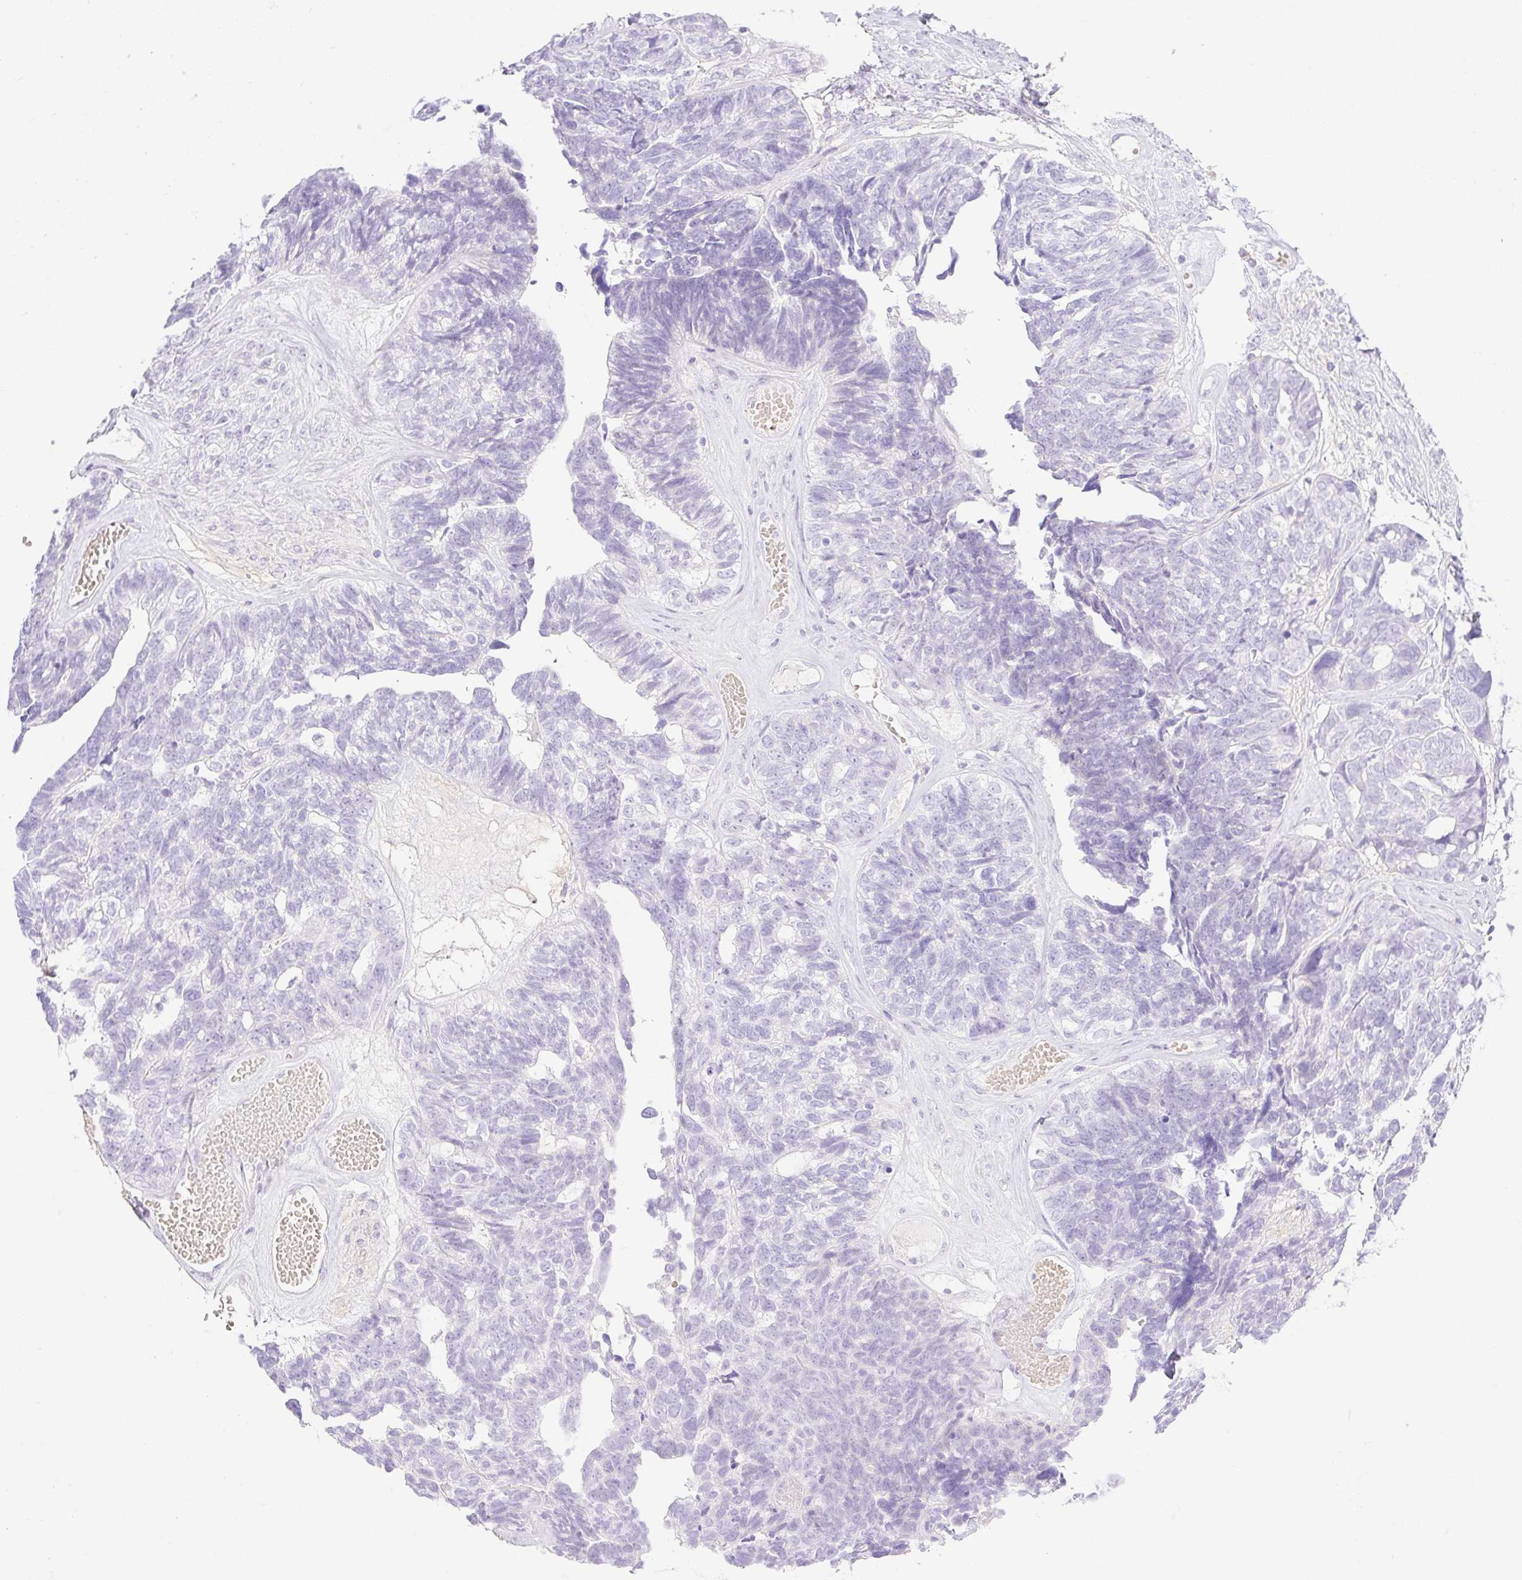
{"staining": {"intensity": "negative", "quantity": "none", "location": "none"}, "tissue": "ovarian cancer", "cell_type": "Tumor cells", "image_type": "cancer", "snomed": [{"axis": "morphology", "description": "Cystadenocarcinoma, serous, NOS"}, {"axis": "topography", "description": "Ovary"}], "caption": "An IHC photomicrograph of serous cystadenocarcinoma (ovarian) is shown. There is no staining in tumor cells of serous cystadenocarcinoma (ovarian).", "gene": "CDX1", "patient": {"sex": "female", "age": 79}}